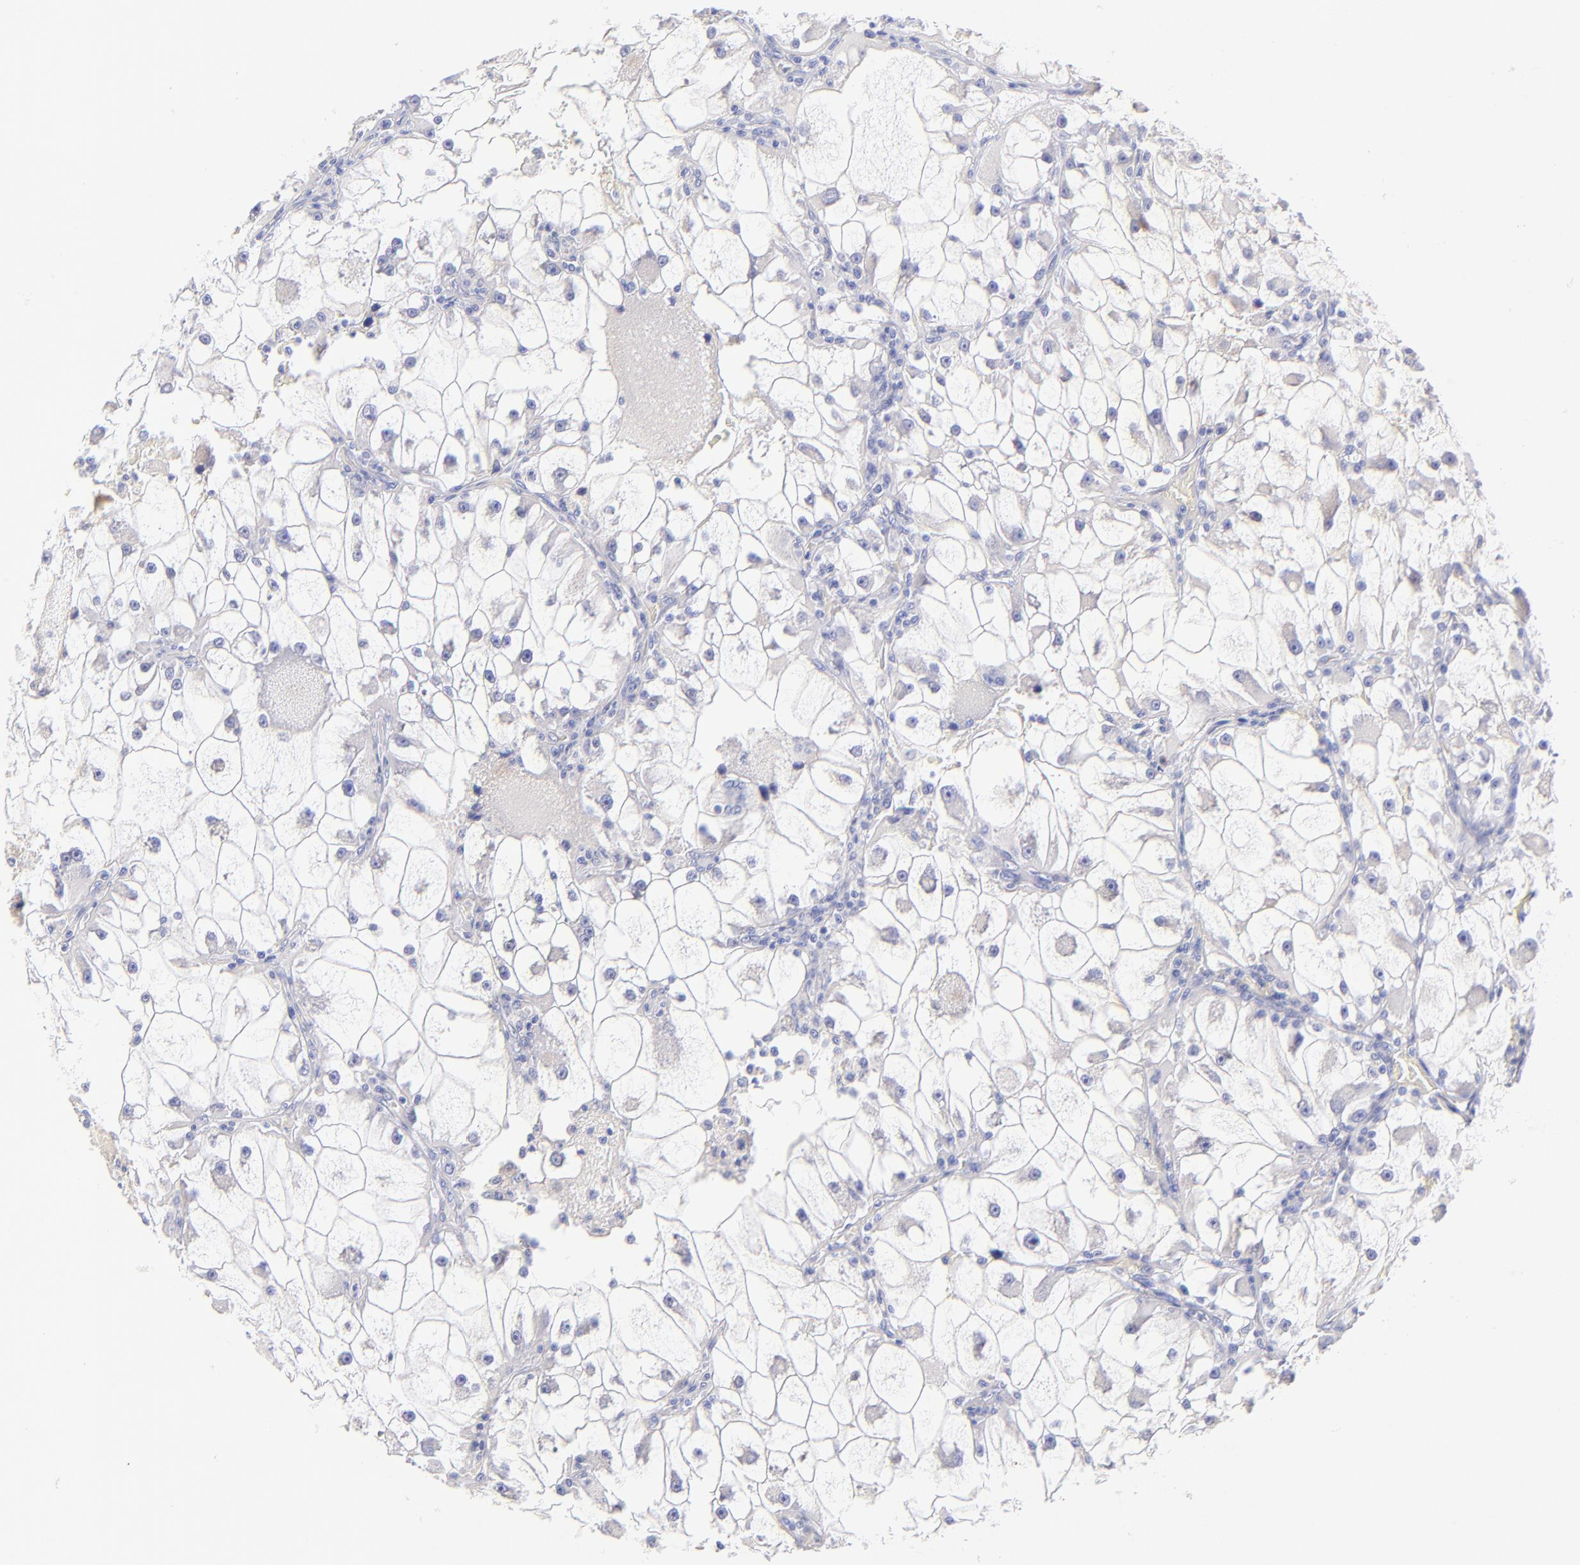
{"staining": {"intensity": "negative", "quantity": "none", "location": "none"}, "tissue": "renal cancer", "cell_type": "Tumor cells", "image_type": "cancer", "snomed": [{"axis": "morphology", "description": "Adenocarcinoma, NOS"}, {"axis": "topography", "description": "Kidney"}], "caption": "An immunohistochemistry micrograph of renal adenocarcinoma is shown. There is no staining in tumor cells of renal adenocarcinoma.", "gene": "ASB9", "patient": {"sex": "female", "age": 73}}